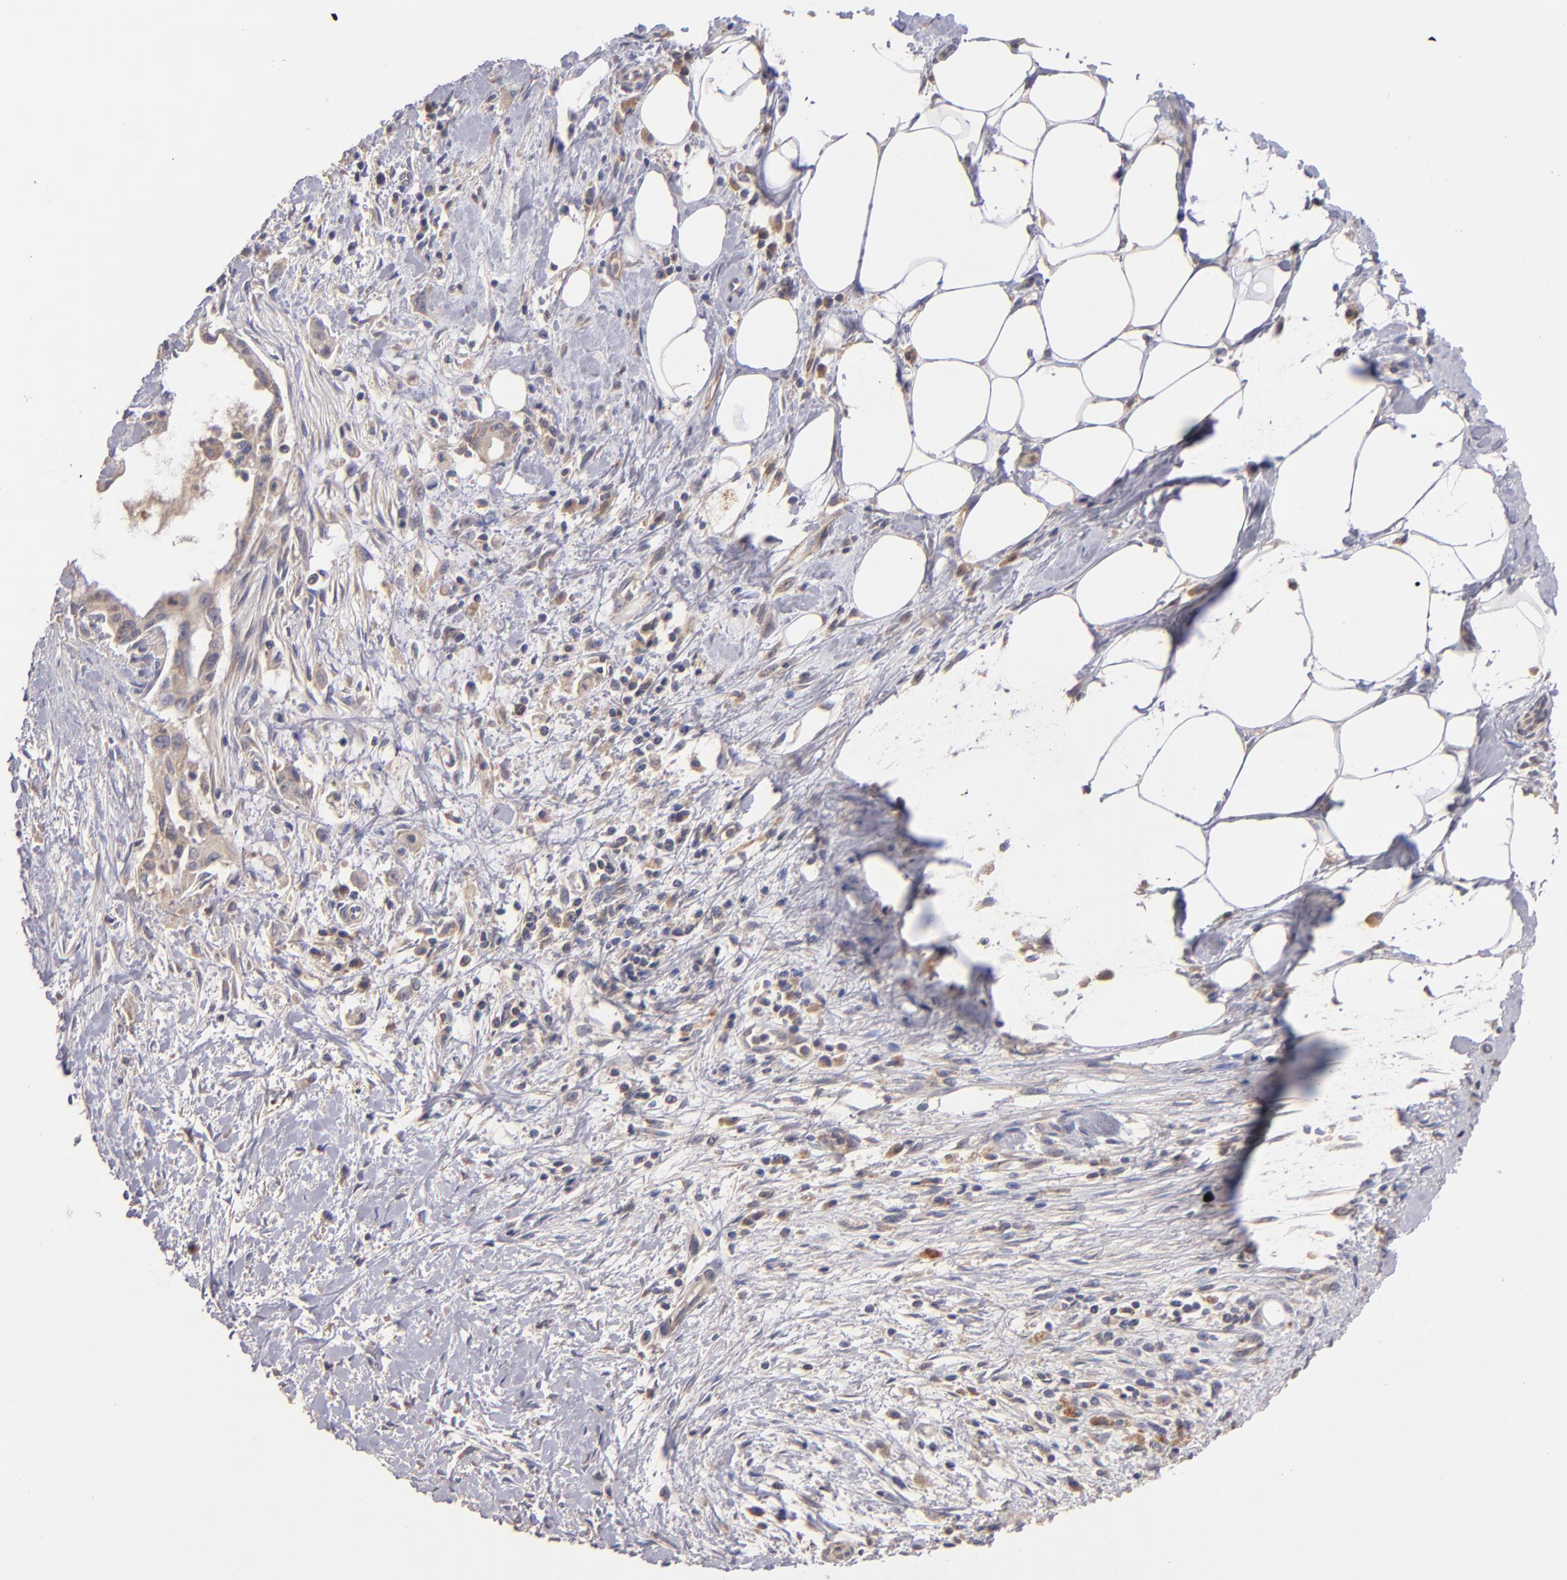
{"staining": {"intensity": "weak", "quantity": "25%-75%", "location": "cytoplasmic/membranous"}, "tissue": "pancreatic cancer", "cell_type": "Tumor cells", "image_type": "cancer", "snomed": [{"axis": "morphology", "description": "Adenocarcinoma, NOS"}, {"axis": "topography", "description": "Pancreas"}], "caption": "Protein positivity by immunohistochemistry (IHC) demonstrates weak cytoplasmic/membranous positivity in approximately 25%-75% of tumor cells in adenocarcinoma (pancreatic). (Stains: DAB in brown, nuclei in blue, Microscopy: brightfield microscopy at high magnification).", "gene": "UPF3B", "patient": {"sex": "male", "age": 59}}